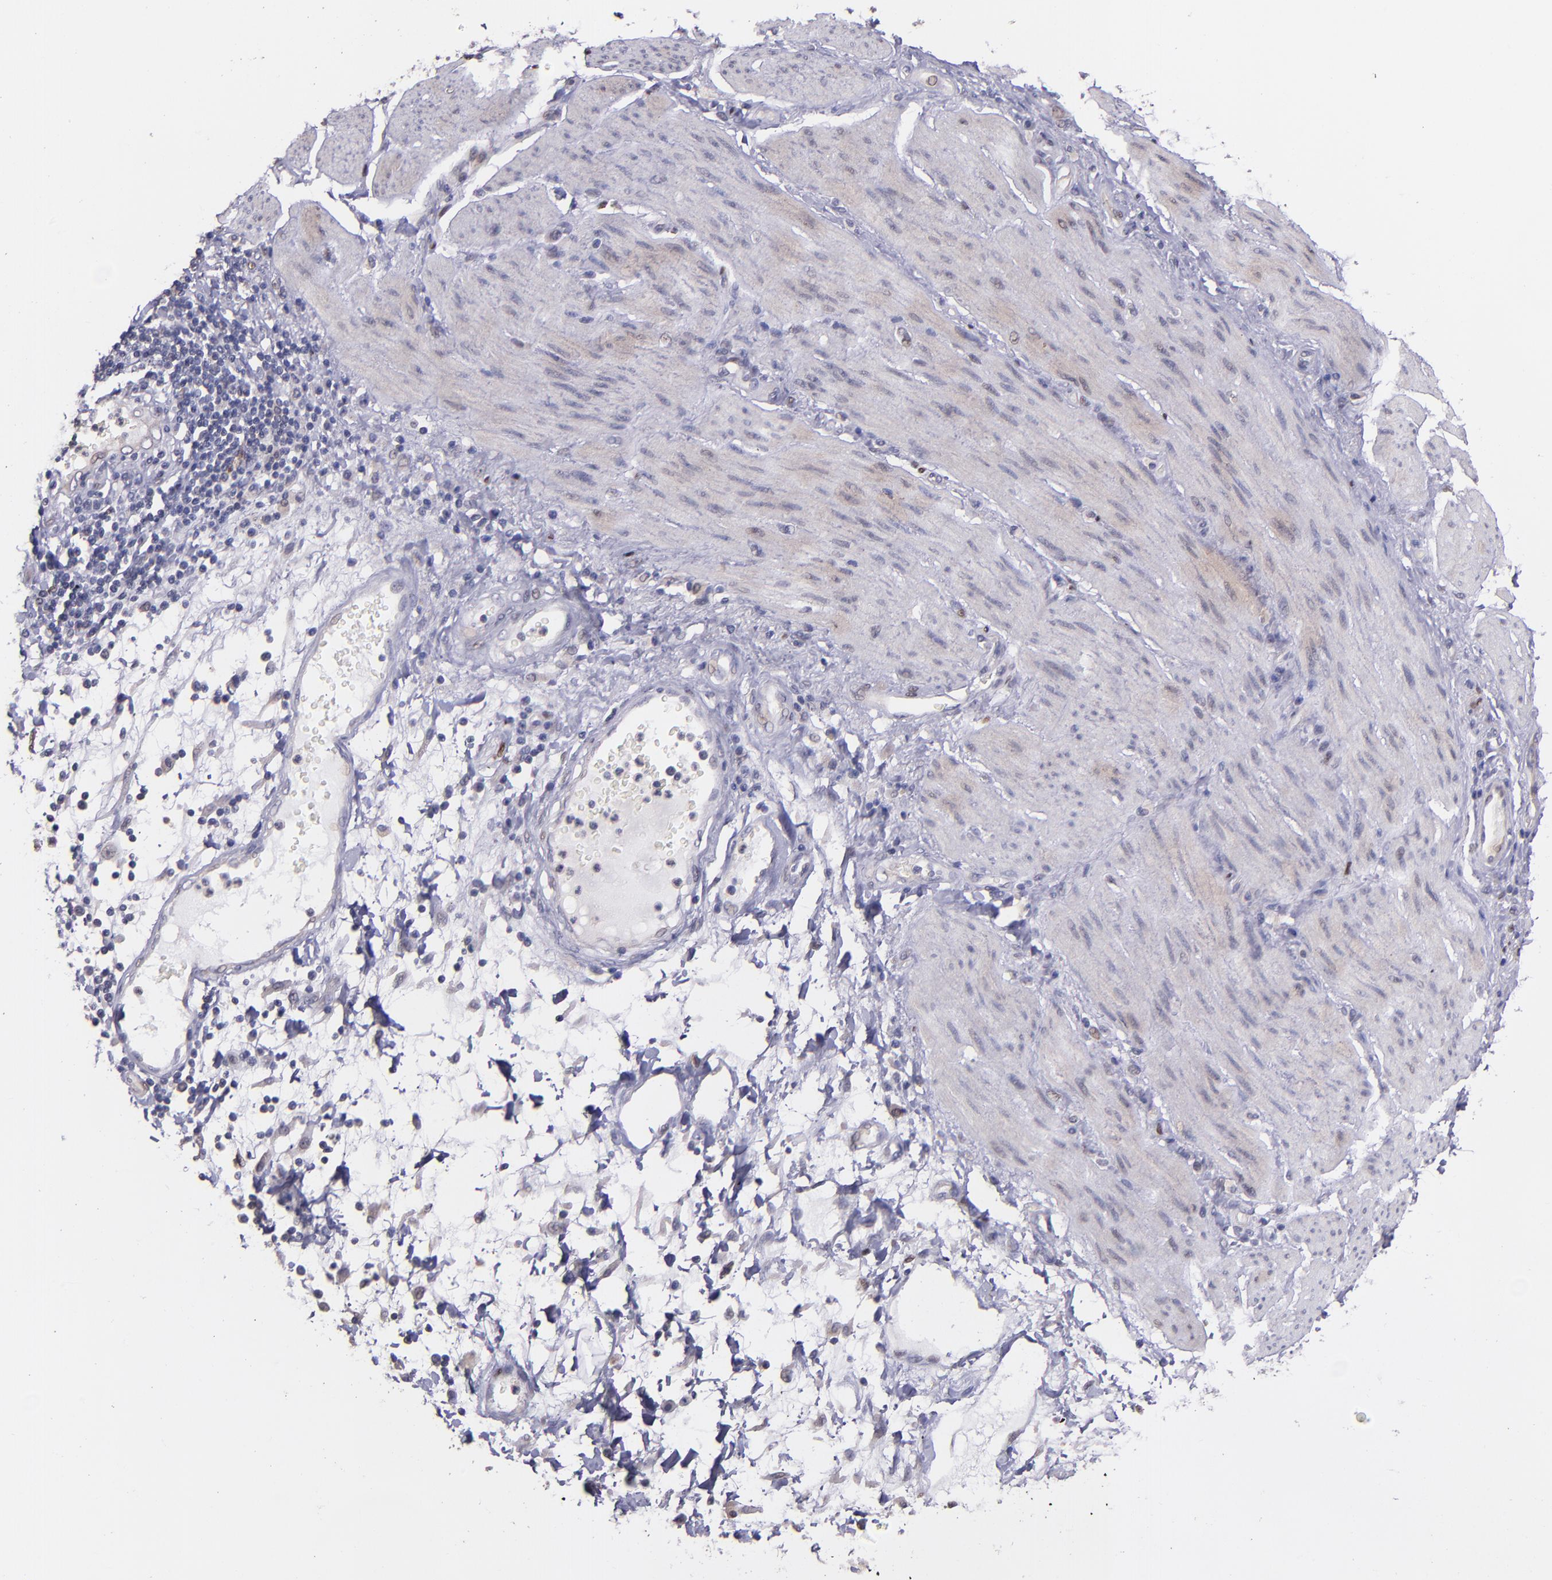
{"staining": {"intensity": "negative", "quantity": "none", "location": "none"}, "tissue": "stomach cancer", "cell_type": "Tumor cells", "image_type": "cancer", "snomed": [{"axis": "morphology", "description": "Adenocarcinoma, NOS"}, {"axis": "topography", "description": "Pancreas"}, {"axis": "topography", "description": "Stomach, upper"}], "caption": "The immunohistochemistry (IHC) photomicrograph has no significant staining in tumor cells of adenocarcinoma (stomach) tissue.", "gene": "NUP62CL", "patient": {"sex": "male", "age": 77}}